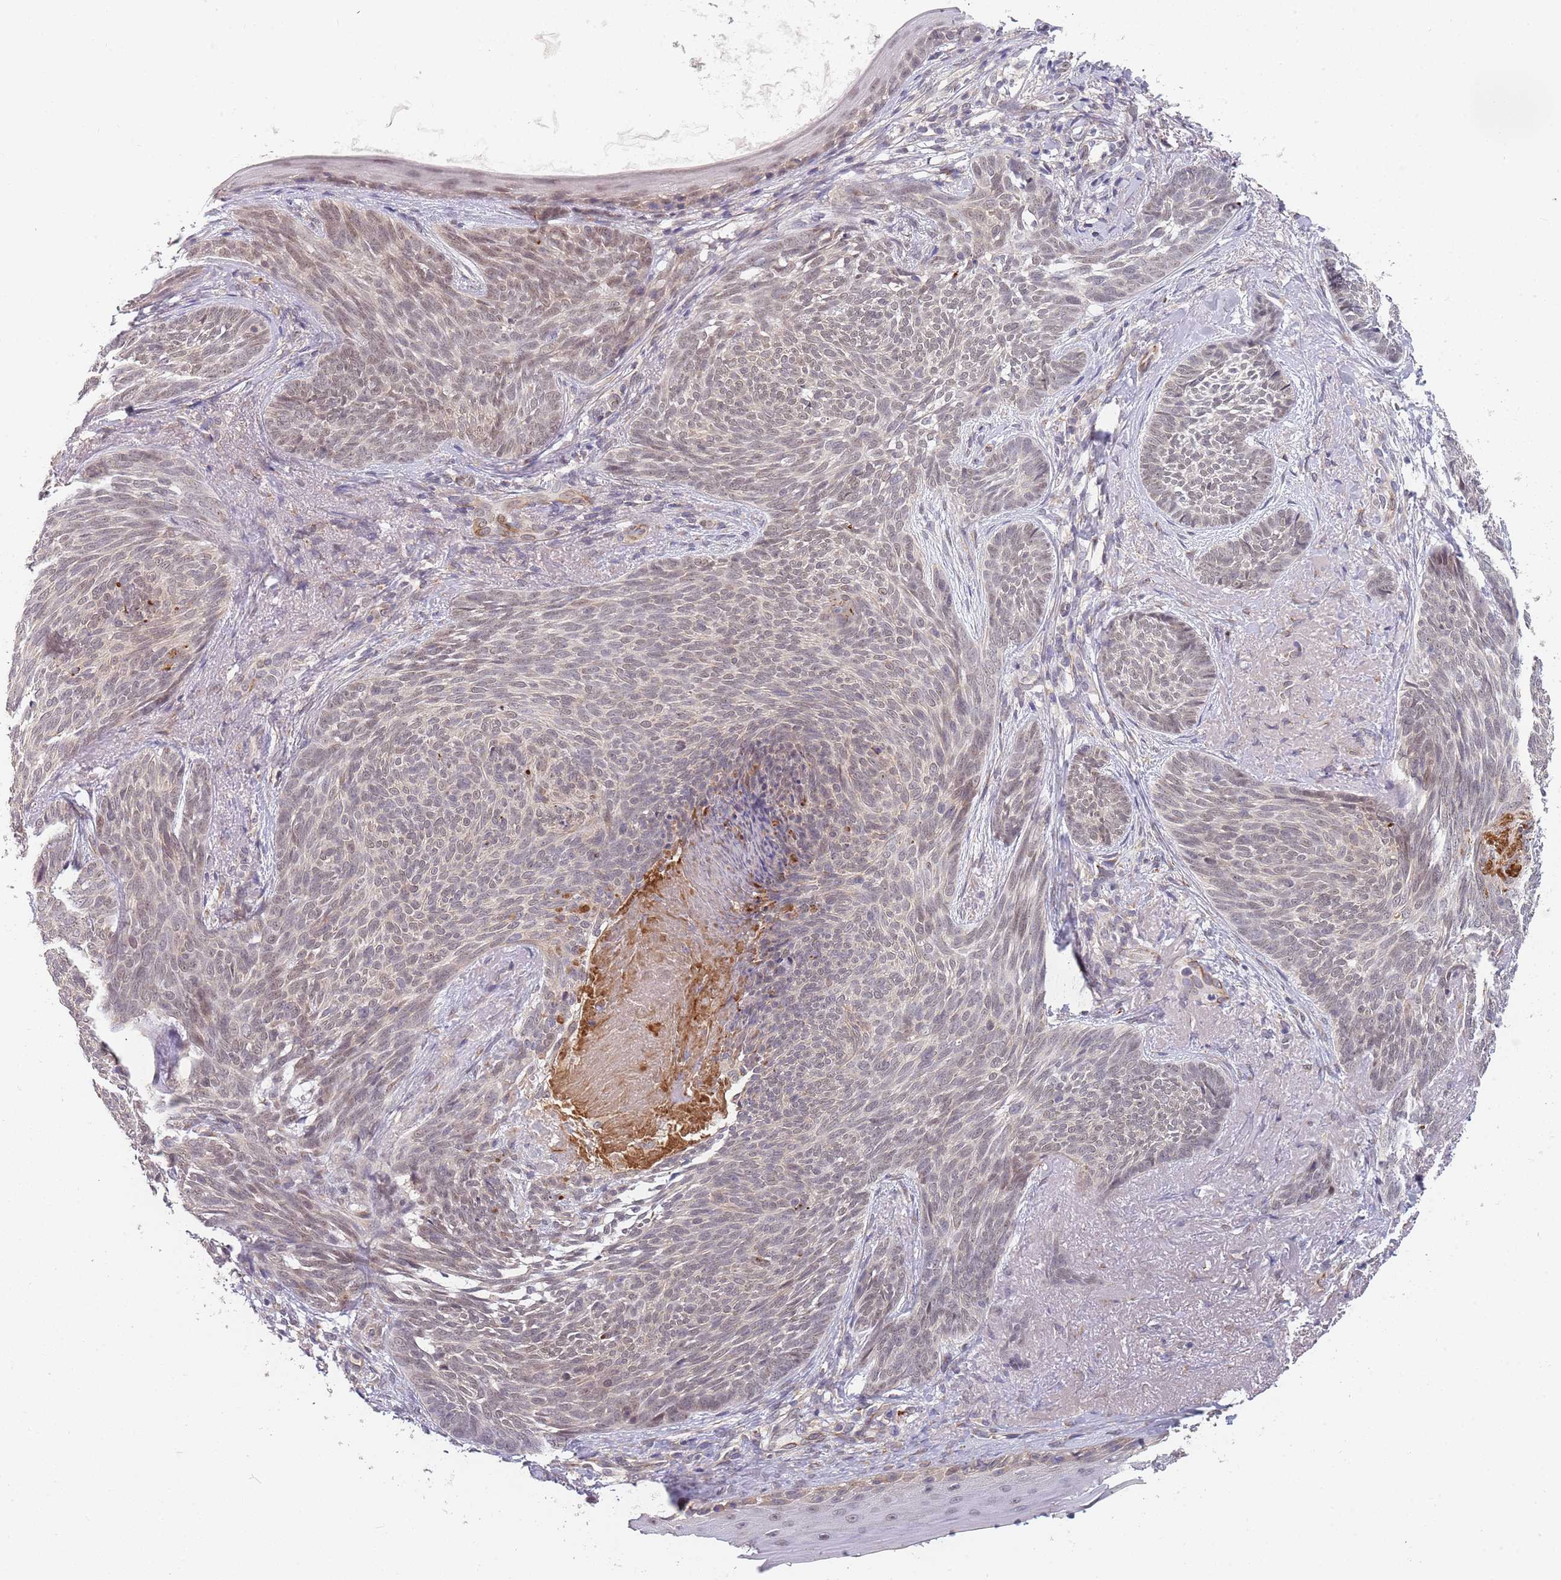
{"staining": {"intensity": "weak", "quantity": "<25%", "location": "nuclear"}, "tissue": "skin cancer", "cell_type": "Tumor cells", "image_type": "cancer", "snomed": [{"axis": "morphology", "description": "Basal cell carcinoma"}, {"axis": "topography", "description": "Skin"}], "caption": "Immunohistochemistry photomicrograph of basal cell carcinoma (skin) stained for a protein (brown), which displays no staining in tumor cells.", "gene": "B4GALT4", "patient": {"sex": "female", "age": 86}}